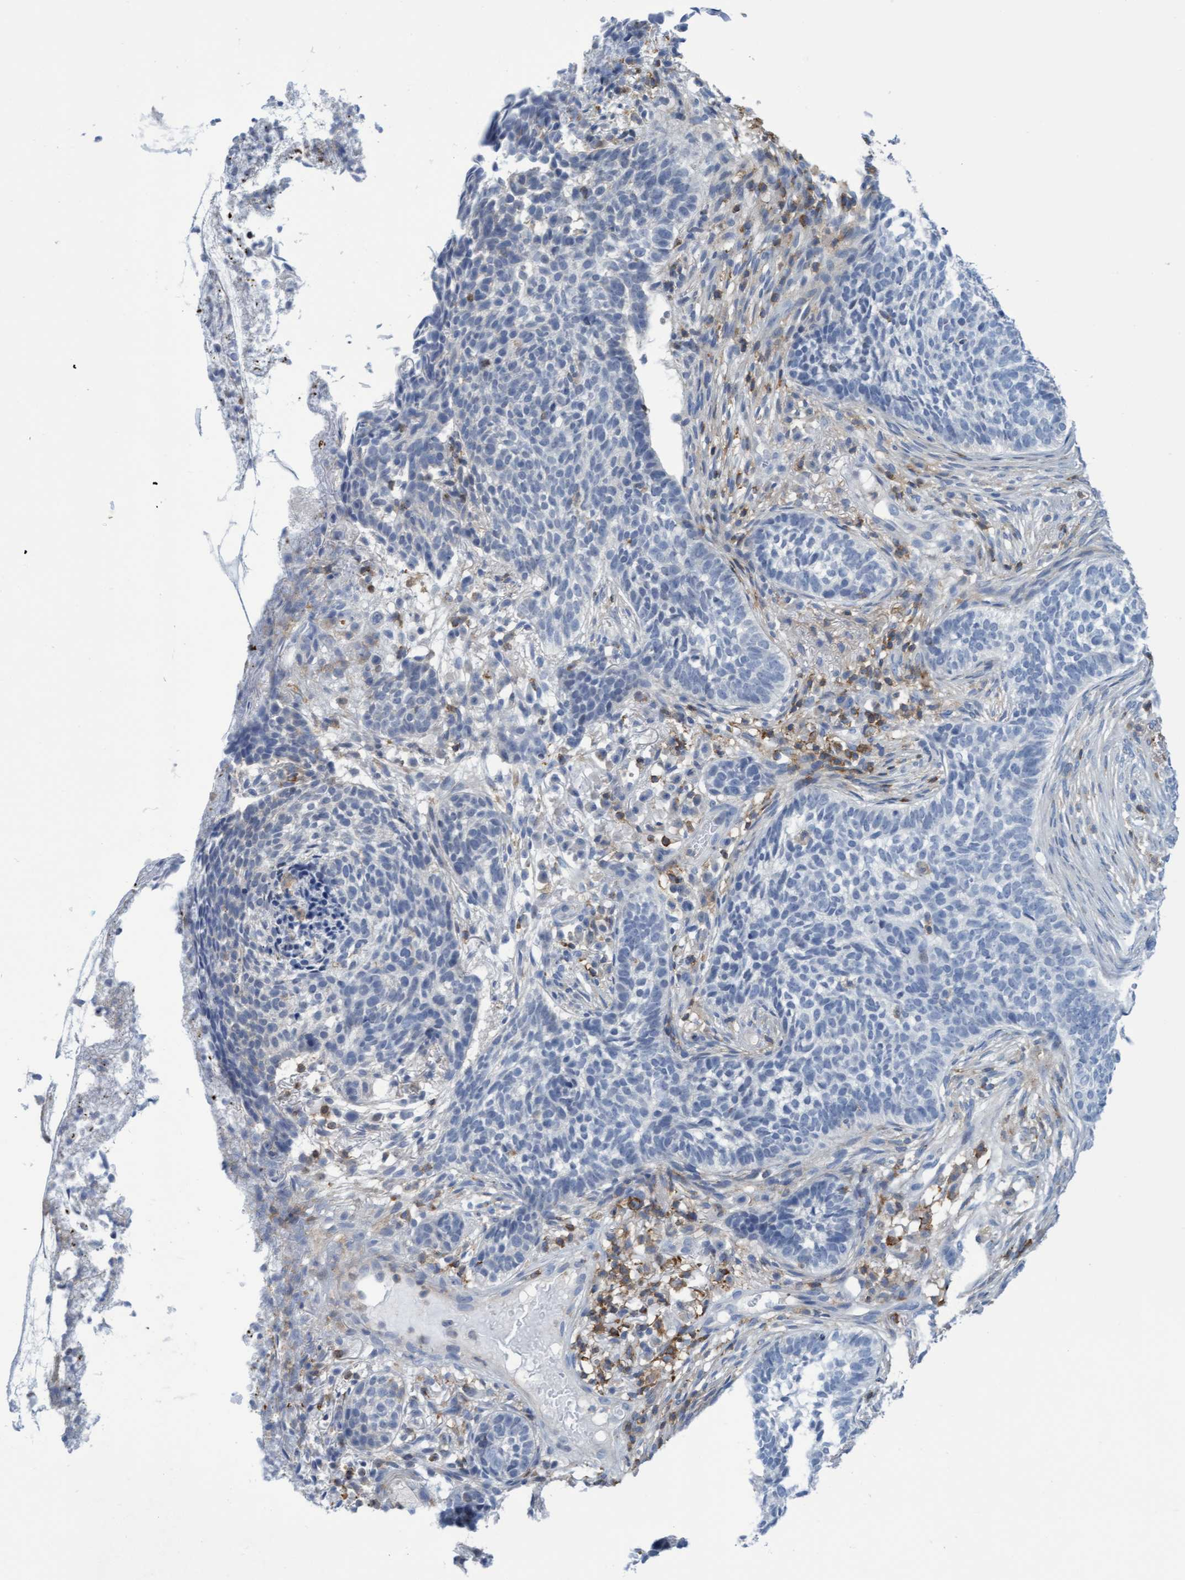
{"staining": {"intensity": "negative", "quantity": "none", "location": "none"}, "tissue": "skin cancer", "cell_type": "Tumor cells", "image_type": "cancer", "snomed": [{"axis": "morphology", "description": "Basal cell carcinoma"}, {"axis": "topography", "description": "Skin"}], "caption": "There is no significant expression in tumor cells of skin cancer.", "gene": "FNBP1", "patient": {"sex": "male", "age": 85}}